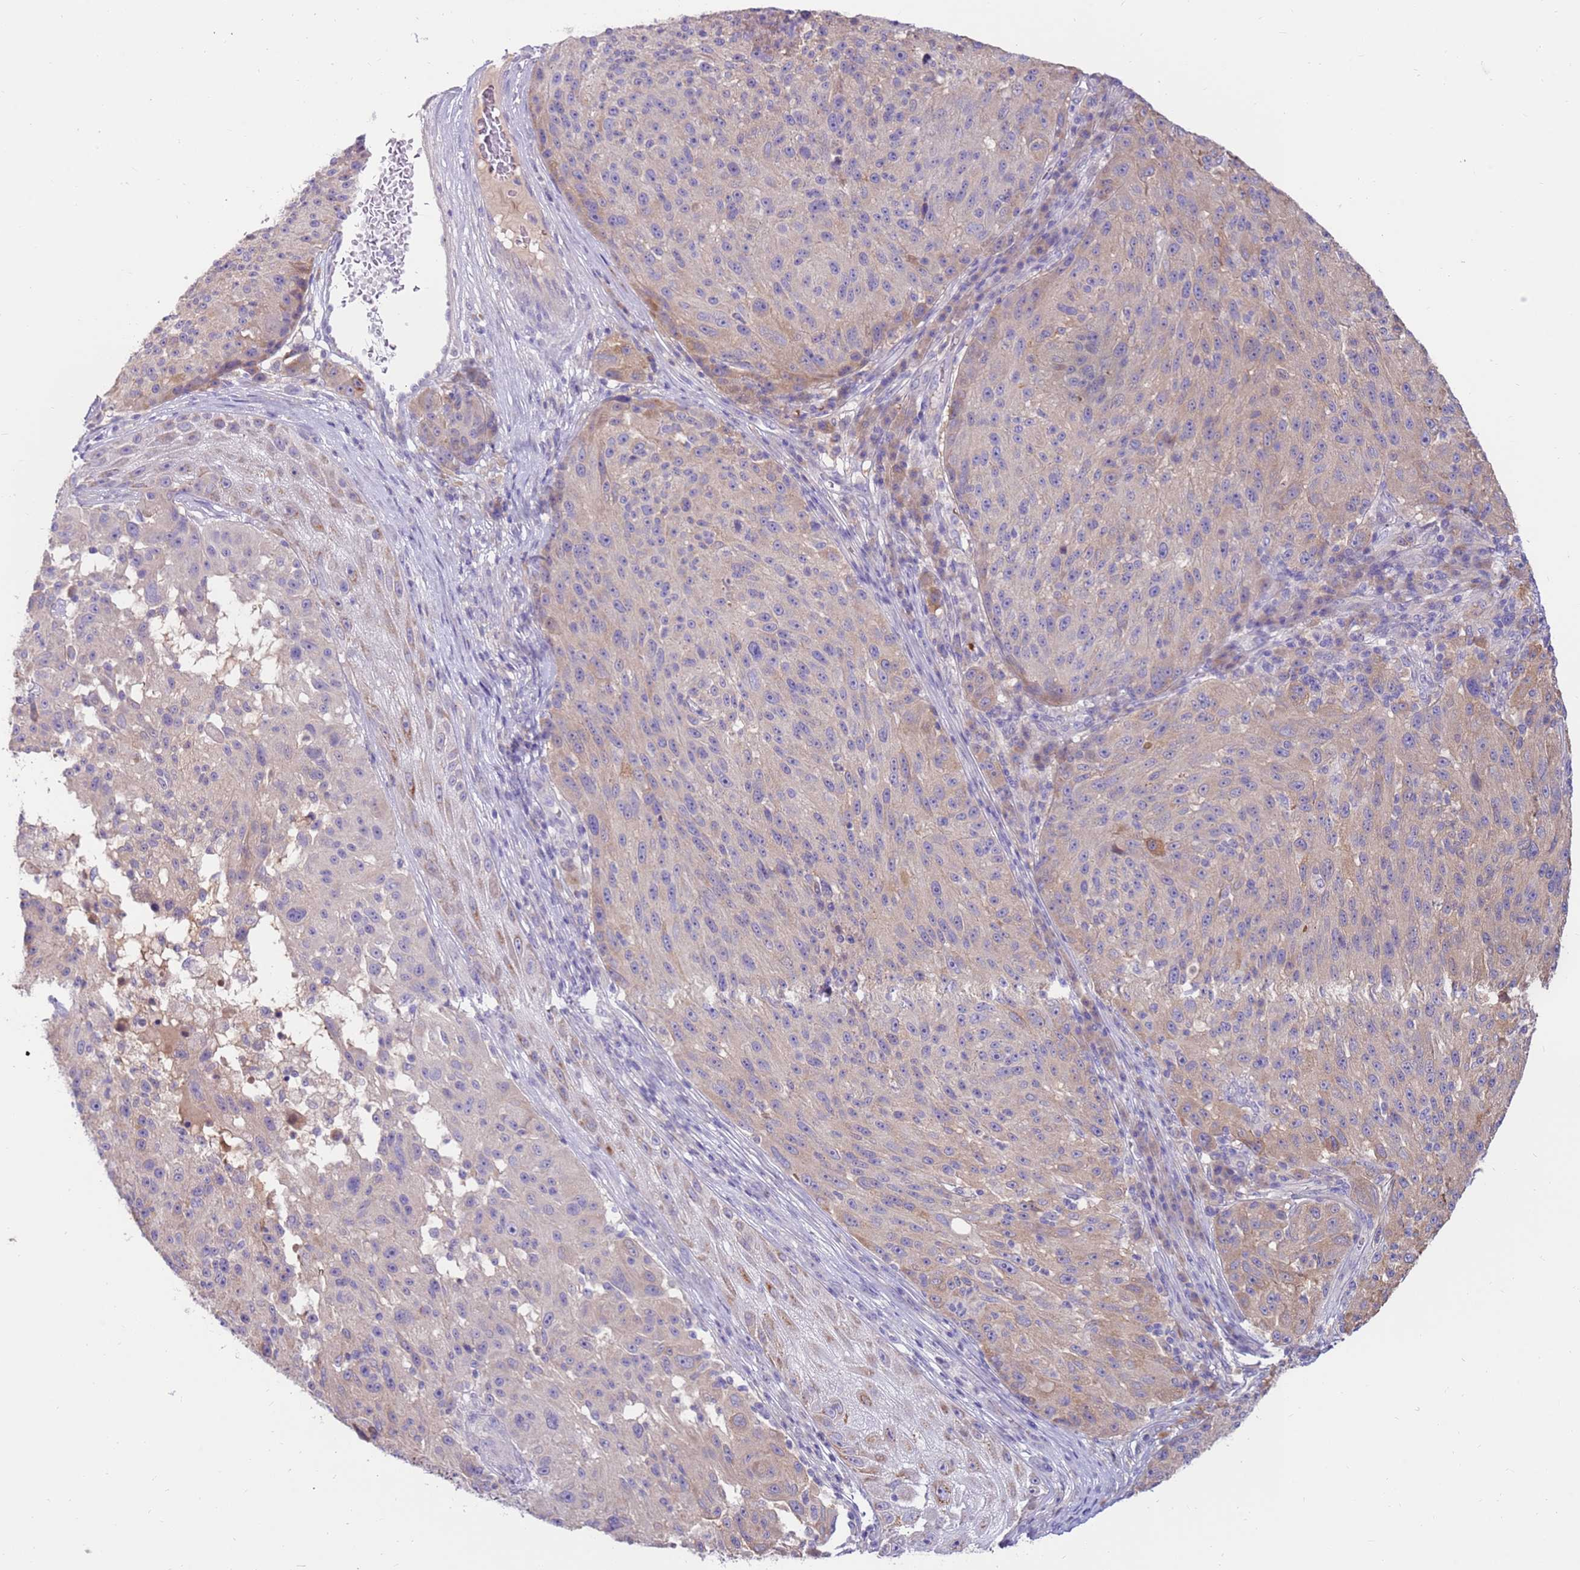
{"staining": {"intensity": "negative", "quantity": "none", "location": "none"}, "tissue": "melanoma", "cell_type": "Tumor cells", "image_type": "cancer", "snomed": [{"axis": "morphology", "description": "Malignant melanoma, NOS"}, {"axis": "topography", "description": "Skin"}], "caption": "Histopathology image shows no protein staining in tumor cells of malignant melanoma tissue.", "gene": "SLC44A4", "patient": {"sex": "male", "age": 53}}